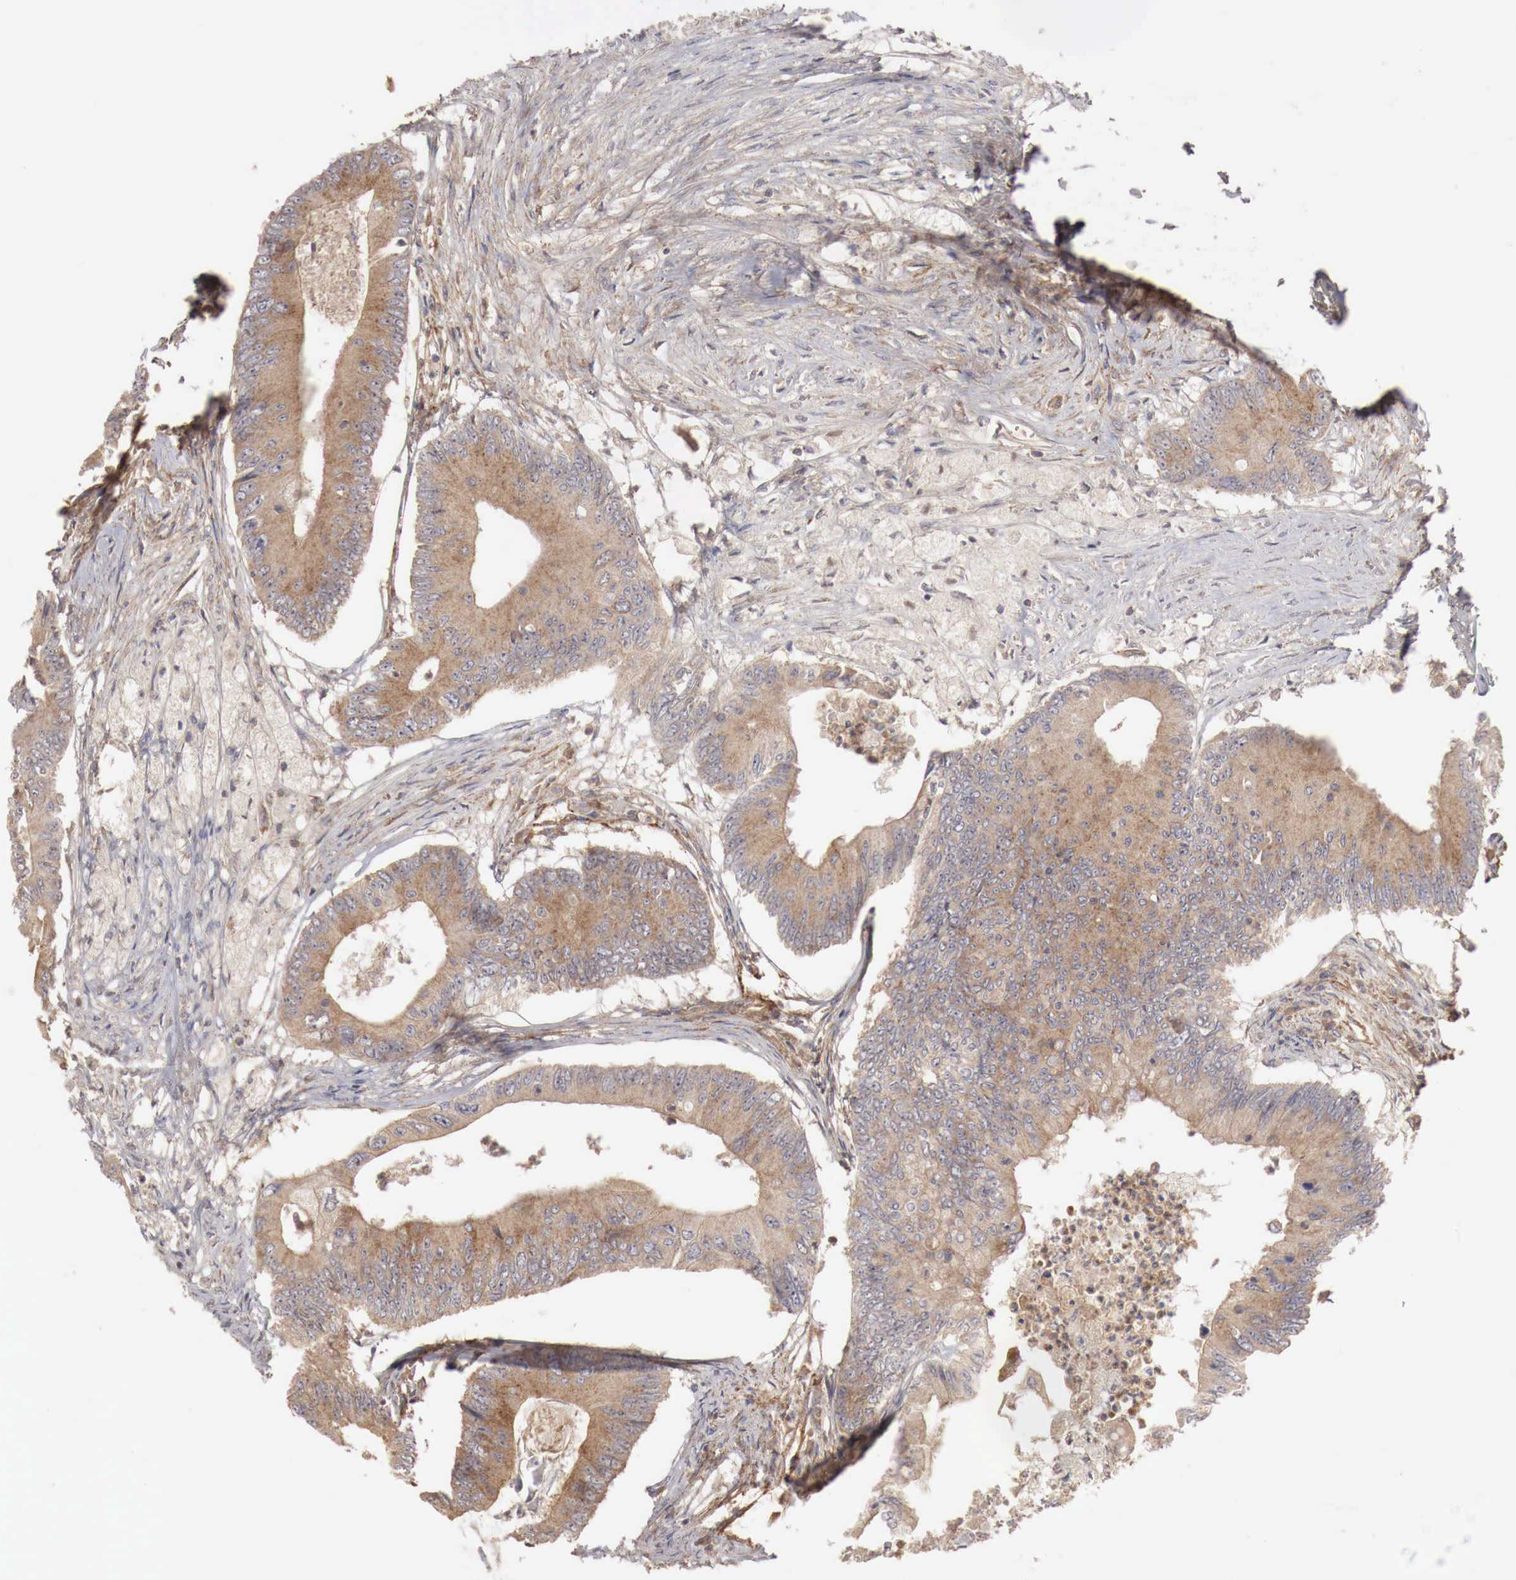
{"staining": {"intensity": "weak", "quantity": ">75%", "location": "cytoplasmic/membranous"}, "tissue": "colorectal cancer", "cell_type": "Tumor cells", "image_type": "cancer", "snomed": [{"axis": "morphology", "description": "Adenocarcinoma, NOS"}, {"axis": "topography", "description": "Colon"}], "caption": "A brown stain highlights weak cytoplasmic/membranous positivity of a protein in colorectal cancer (adenocarcinoma) tumor cells. Immunohistochemistry stains the protein of interest in brown and the nuclei are stained blue.", "gene": "ARMCX4", "patient": {"sex": "male", "age": 65}}